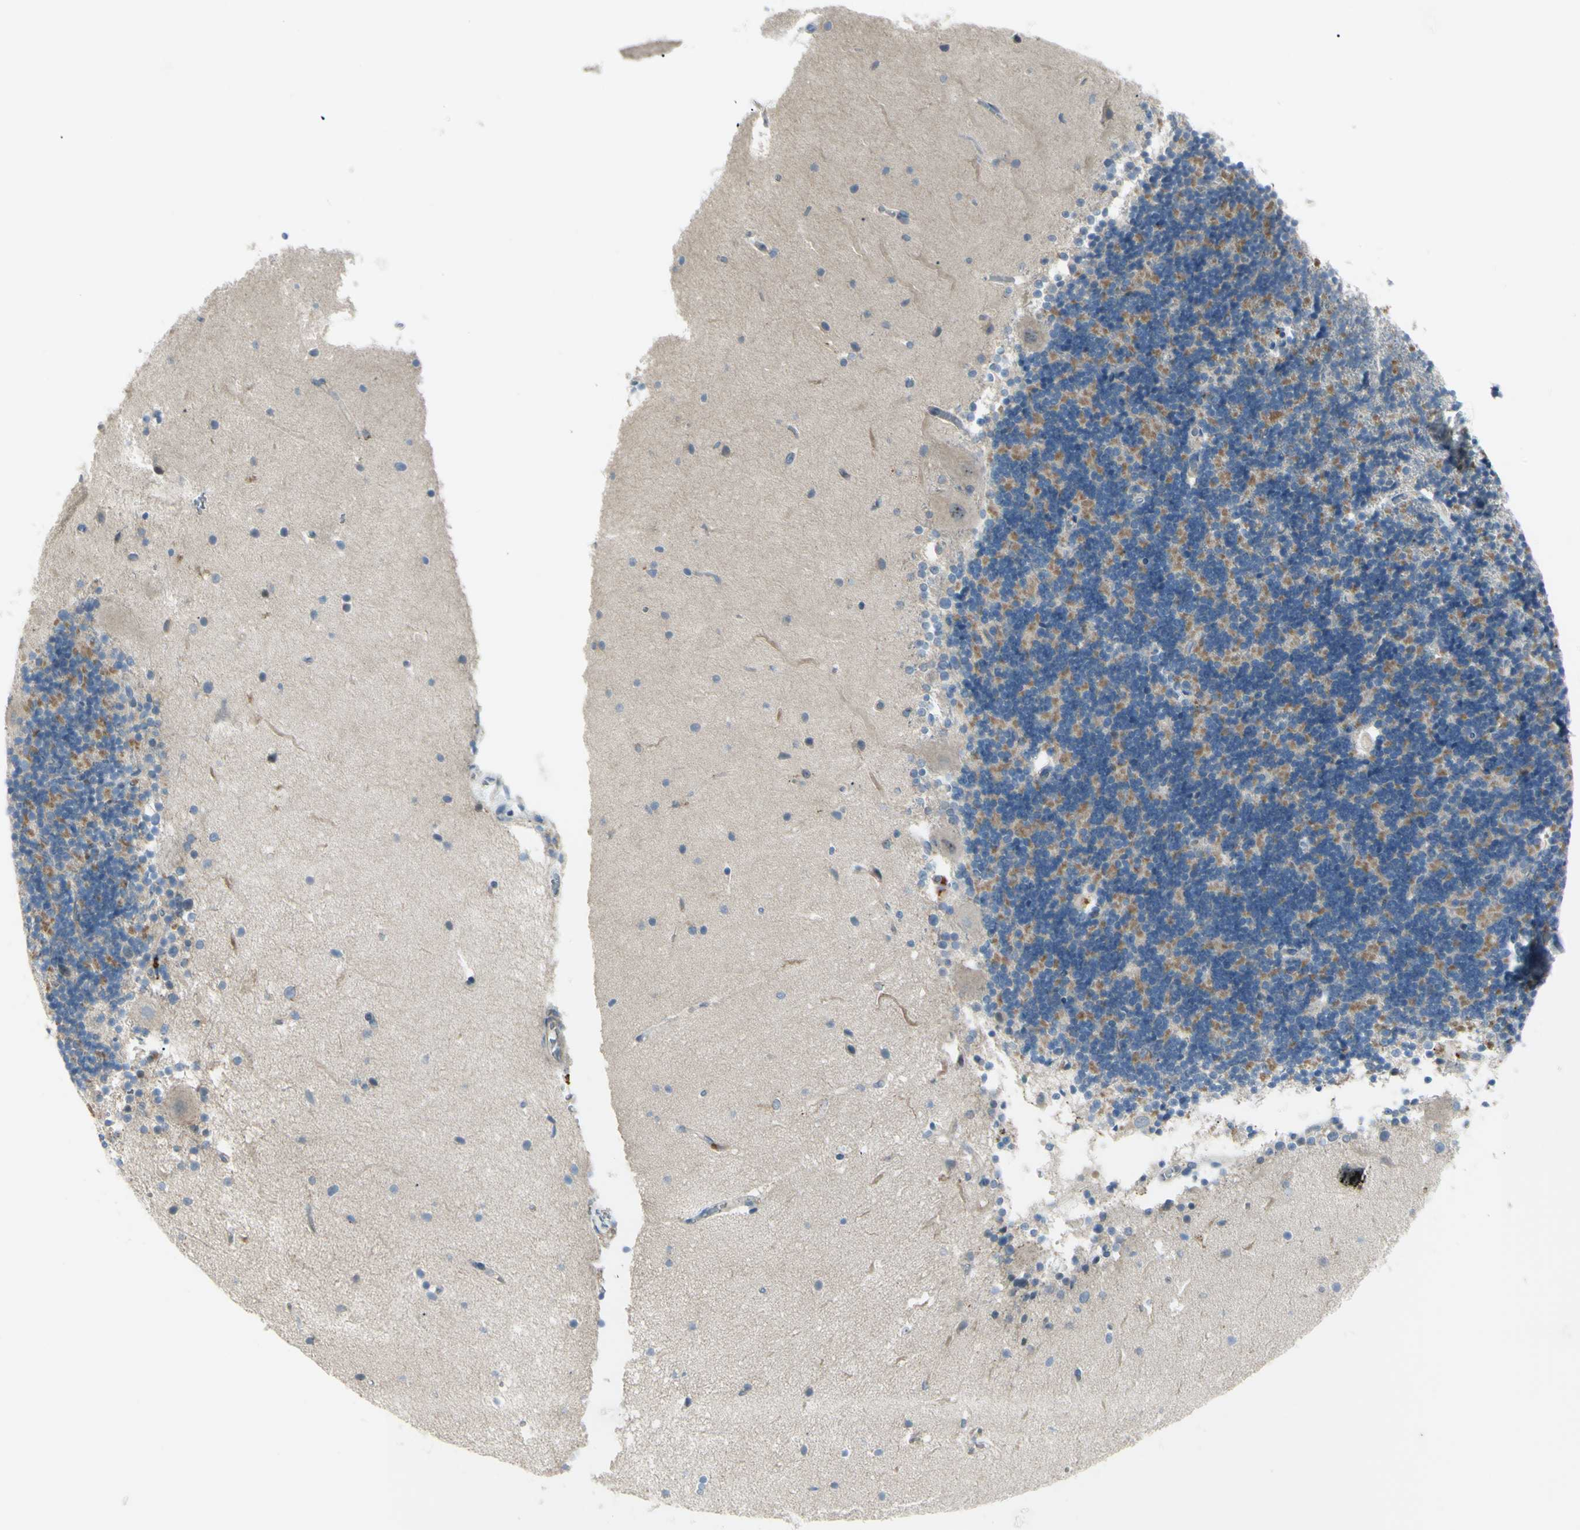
{"staining": {"intensity": "negative", "quantity": "none", "location": "none"}, "tissue": "cerebellum", "cell_type": "Cells in granular layer", "image_type": "normal", "snomed": [{"axis": "morphology", "description": "Normal tissue, NOS"}, {"axis": "topography", "description": "Cerebellum"}], "caption": "The image shows no significant expression in cells in granular layer of cerebellum. The staining was performed using DAB (3,3'-diaminobenzidine) to visualize the protein expression in brown, while the nuclei were stained in blue with hematoxylin (Magnification: 20x).", "gene": "LMTK2", "patient": {"sex": "female", "age": 54}}